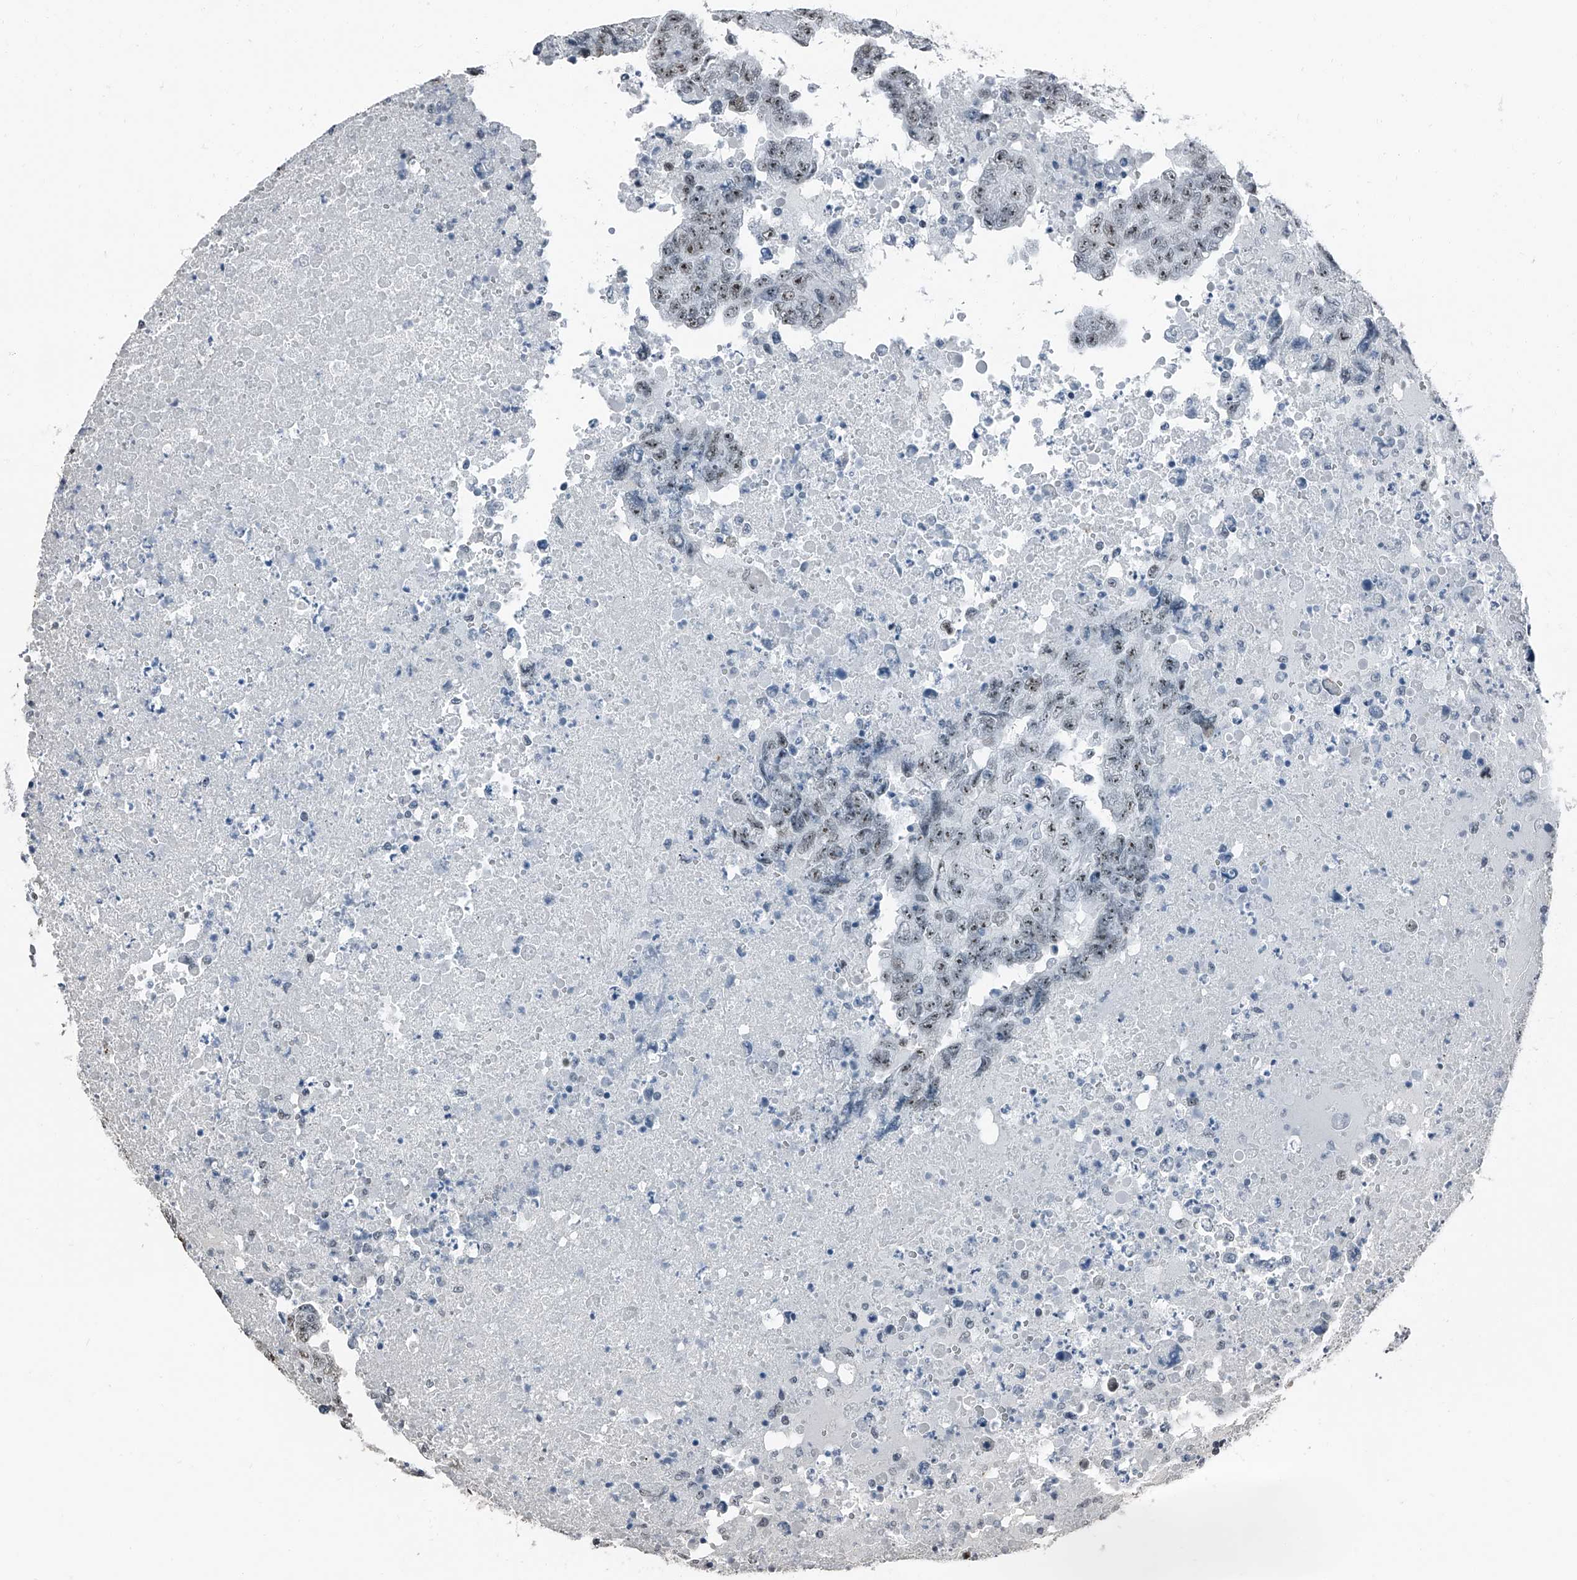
{"staining": {"intensity": "weak", "quantity": "25%-75%", "location": "nuclear"}, "tissue": "testis cancer", "cell_type": "Tumor cells", "image_type": "cancer", "snomed": [{"axis": "morphology", "description": "Necrosis, NOS"}, {"axis": "morphology", "description": "Carcinoma, Embryonal, NOS"}, {"axis": "topography", "description": "Testis"}], "caption": "Brown immunohistochemical staining in testis cancer (embryonal carcinoma) displays weak nuclear expression in approximately 25%-75% of tumor cells.", "gene": "TCOF1", "patient": {"sex": "male", "age": 19}}